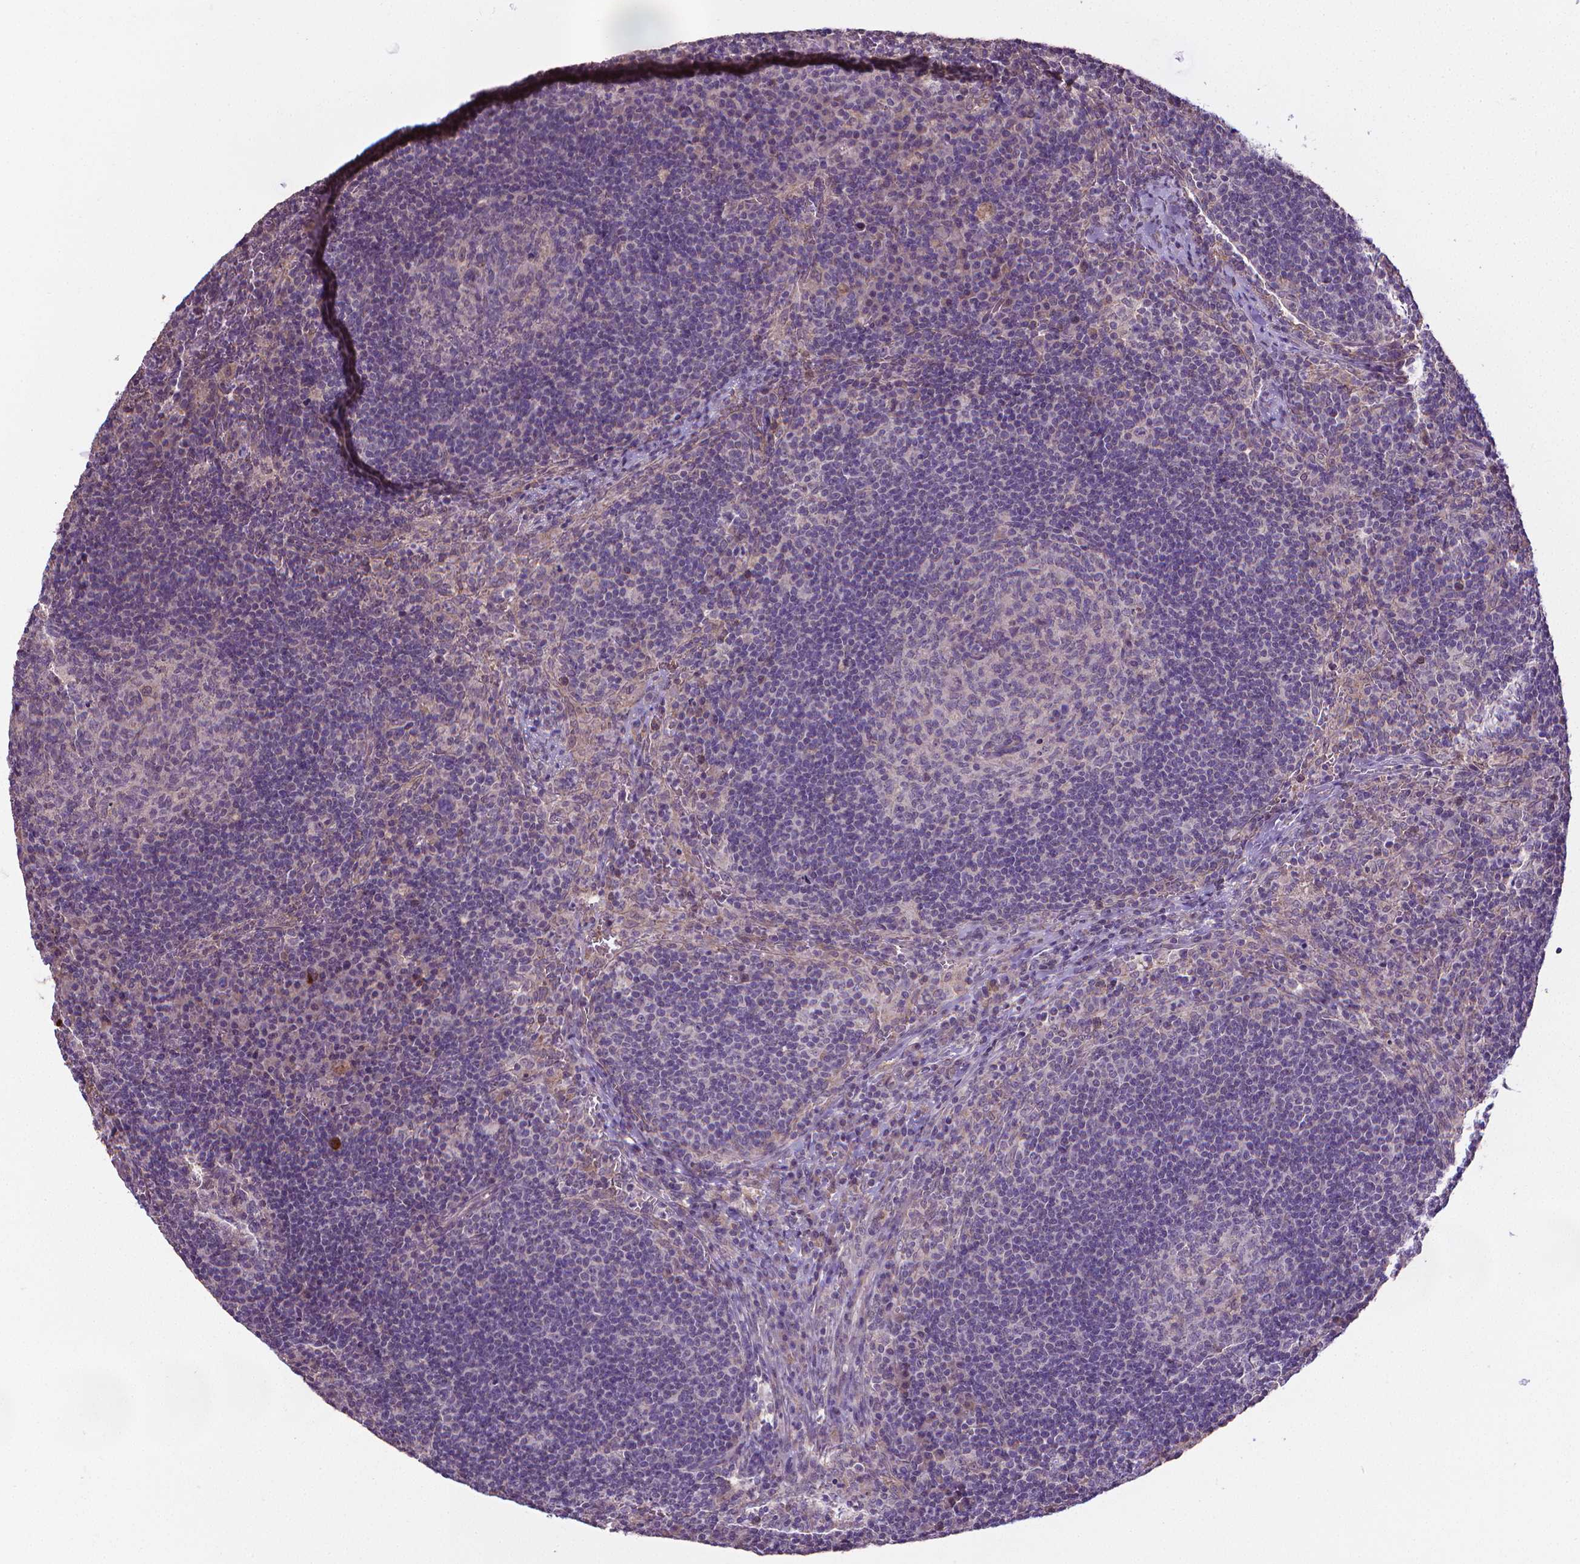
{"staining": {"intensity": "negative", "quantity": "none", "location": "none"}, "tissue": "lymph node", "cell_type": "Germinal center cells", "image_type": "normal", "snomed": [{"axis": "morphology", "description": "Normal tissue, NOS"}, {"axis": "topography", "description": "Lymph node"}], "caption": "This is an immunohistochemistry photomicrograph of normal human lymph node. There is no positivity in germinal center cells.", "gene": "GPR63", "patient": {"sex": "male", "age": 67}}